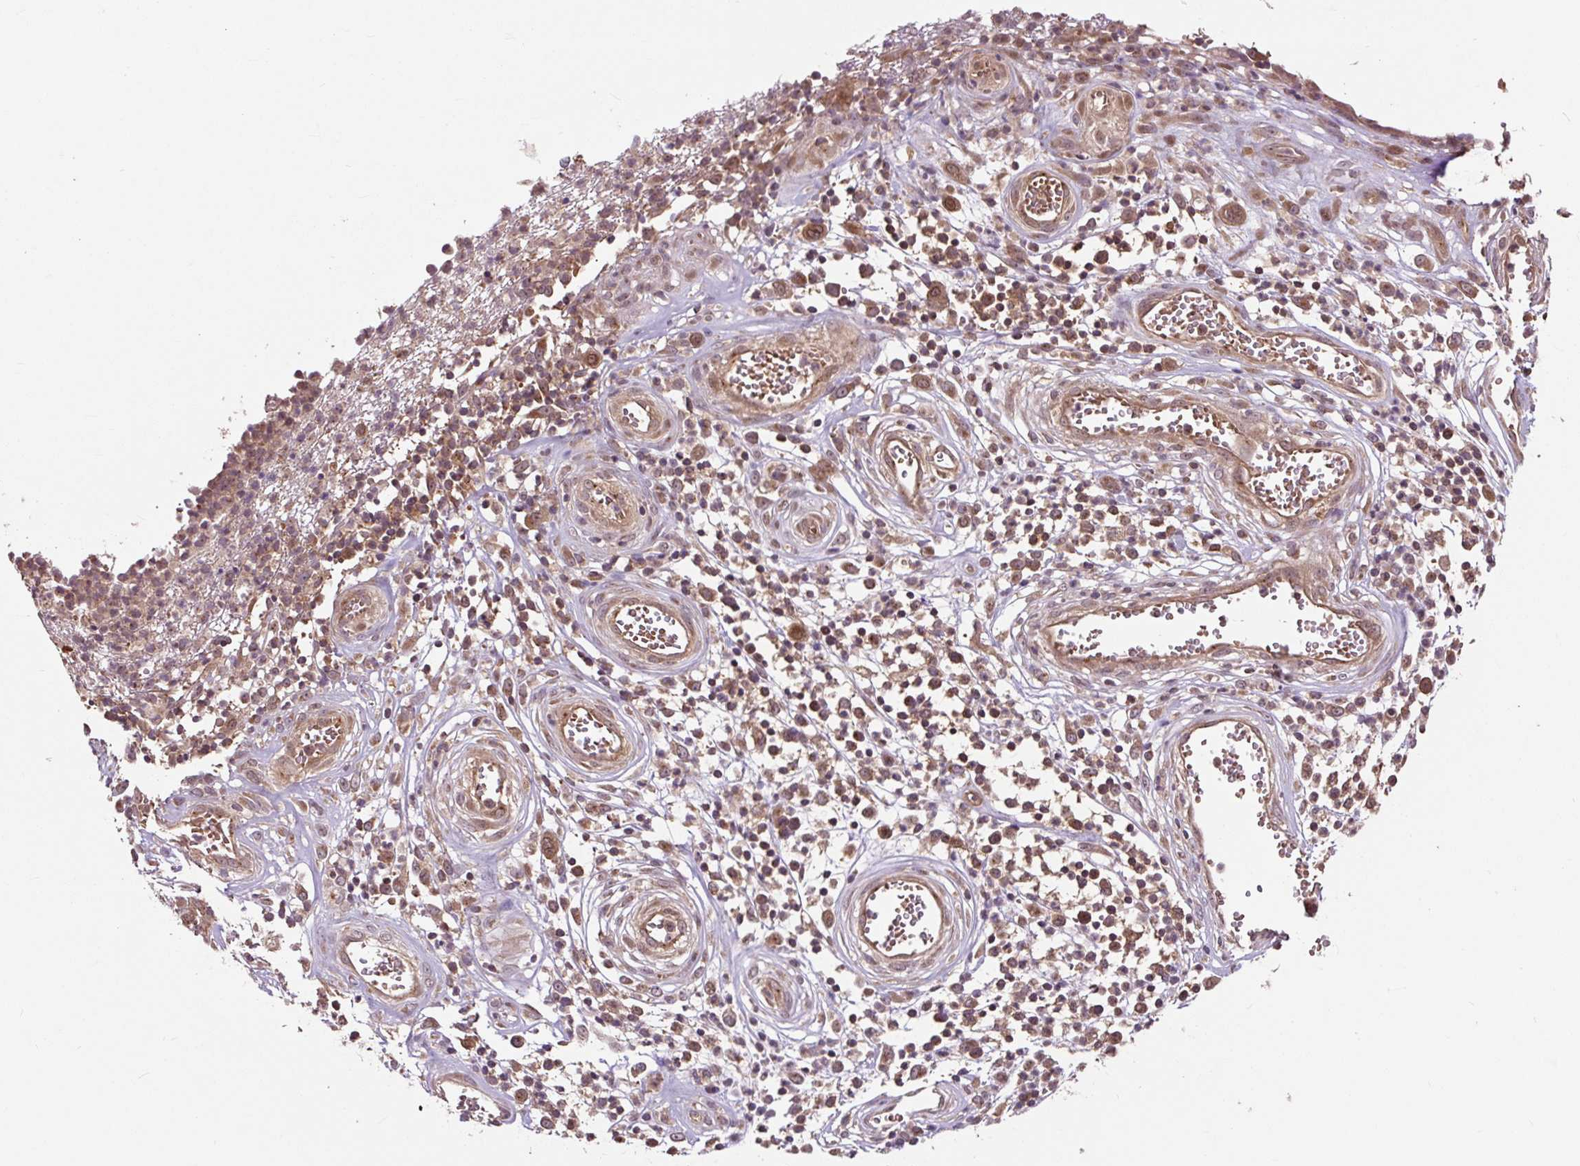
{"staining": {"intensity": "moderate", "quantity": ">75%", "location": "cytoplasmic/membranous"}, "tissue": "stomach cancer", "cell_type": "Tumor cells", "image_type": "cancer", "snomed": [{"axis": "morphology", "description": "Adenocarcinoma, NOS"}, {"axis": "topography", "description": "Stomach"}], "caption": "The image displays immunohistochemical staining of stomach adenocarcinoma. There is moderate cytoplasmic/membranous staining is appreciated in approximately >75% of tumor cells.", "gene": "MMS19", "patient": {"sex": "male", "age": 59}}